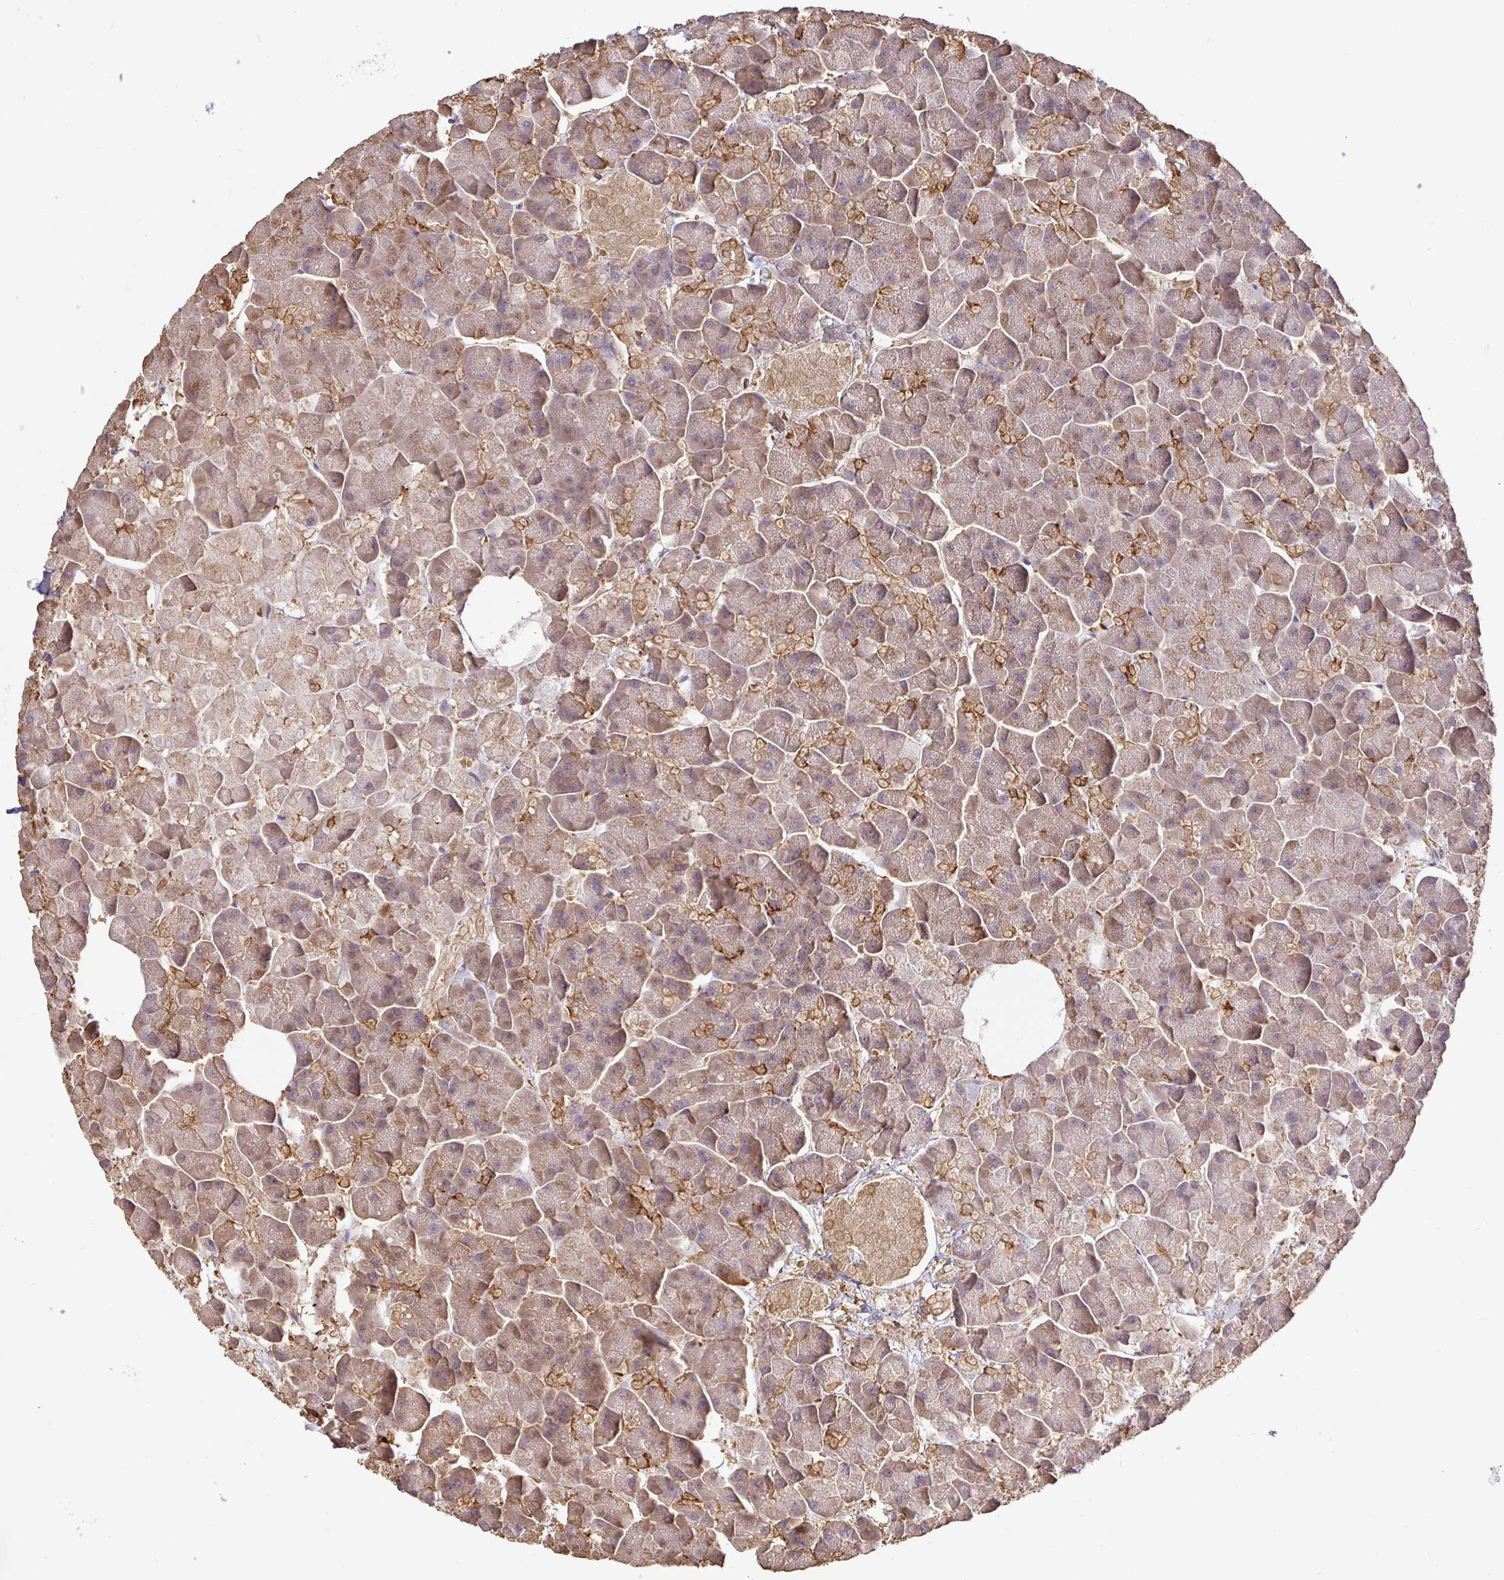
{"staining": {"intensity": "strong", "quantity": "<25%", "location": "cytoplasmic/membranous"}, "tissue": "pancreas", "cell_type": "Exocrine glandular cells", "image_type": "normal", "snomed": [{"axis": "morphology", "description": "Normal tissue, NOS"}, {"axis": "topography", "description": "Pancreas"}, {"axis": "topography", "description": "Peripheral nerve tissue"}], "caption": "The micrograph exhibits immunohistochemical staining of benign pancreas. There is strong cytoplasmic/membranous expression is appreciated in about <25% of exocrine glandular cells.", "gene": "MAPK8IP3", "patient": {"sex": "male", "age": 54}}